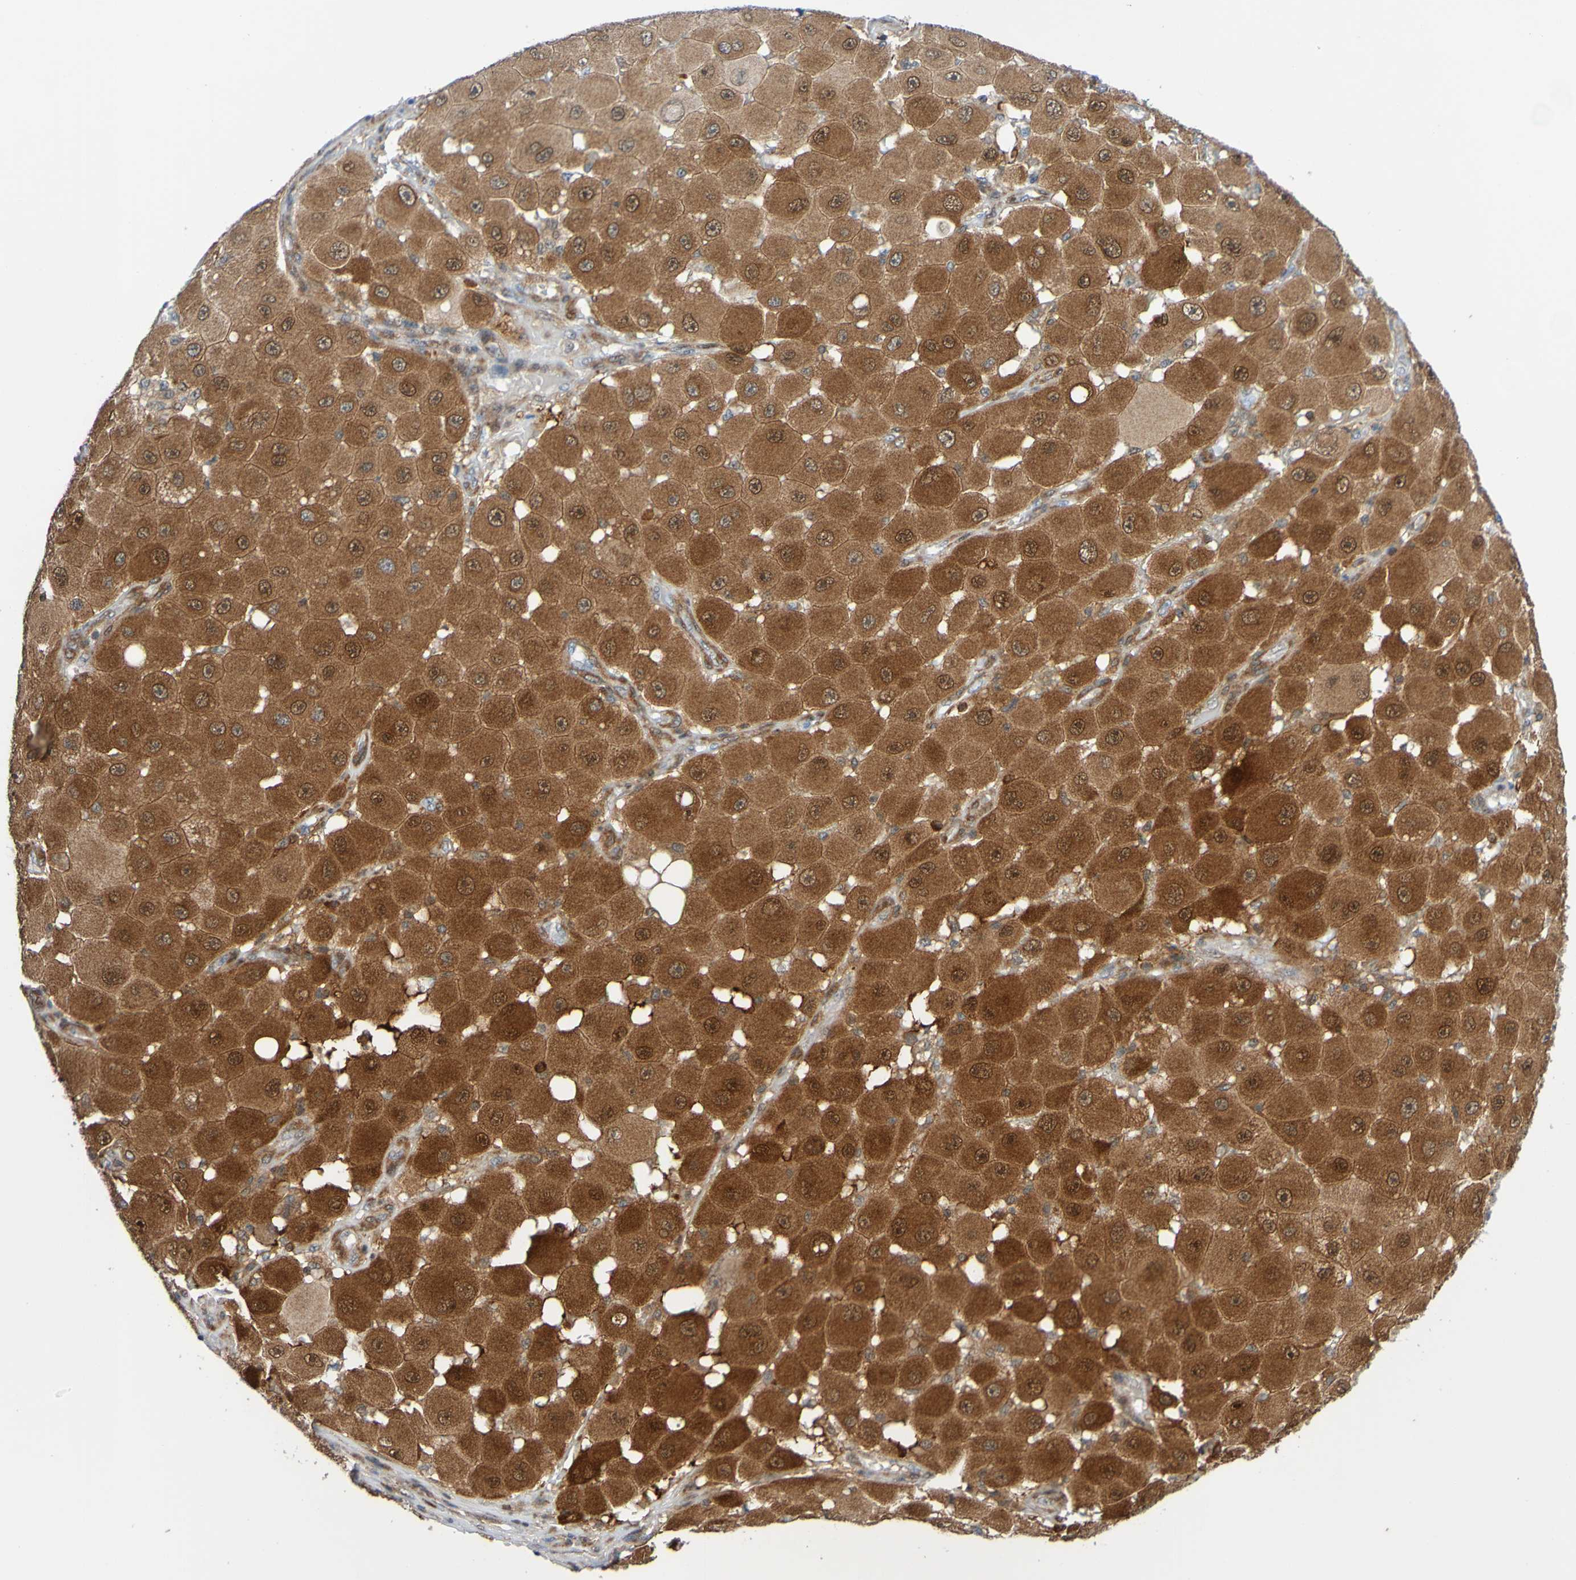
{"staining": {"intensity": "strong", "quantity": ">75%", "location": "cytoplasmic/membranous"}, "tissue": "melanoma", "cell_type": "Tumor cells", "image_type": "cancer", "snomed": [{"axis": "morphology", "description": "Malignant melanoma, NOS"}, {"axis": "topography", "description": "Skin"}], "caption": "Protein analysis of malignant melanoma tissue displays strong cytoplasmic/membranous expression in about >75% of tumor cells. (IHC, brightfield microscopy, high magnification).", "gene": "ATIC", "patient": {"sex": "female", "age": 81}}